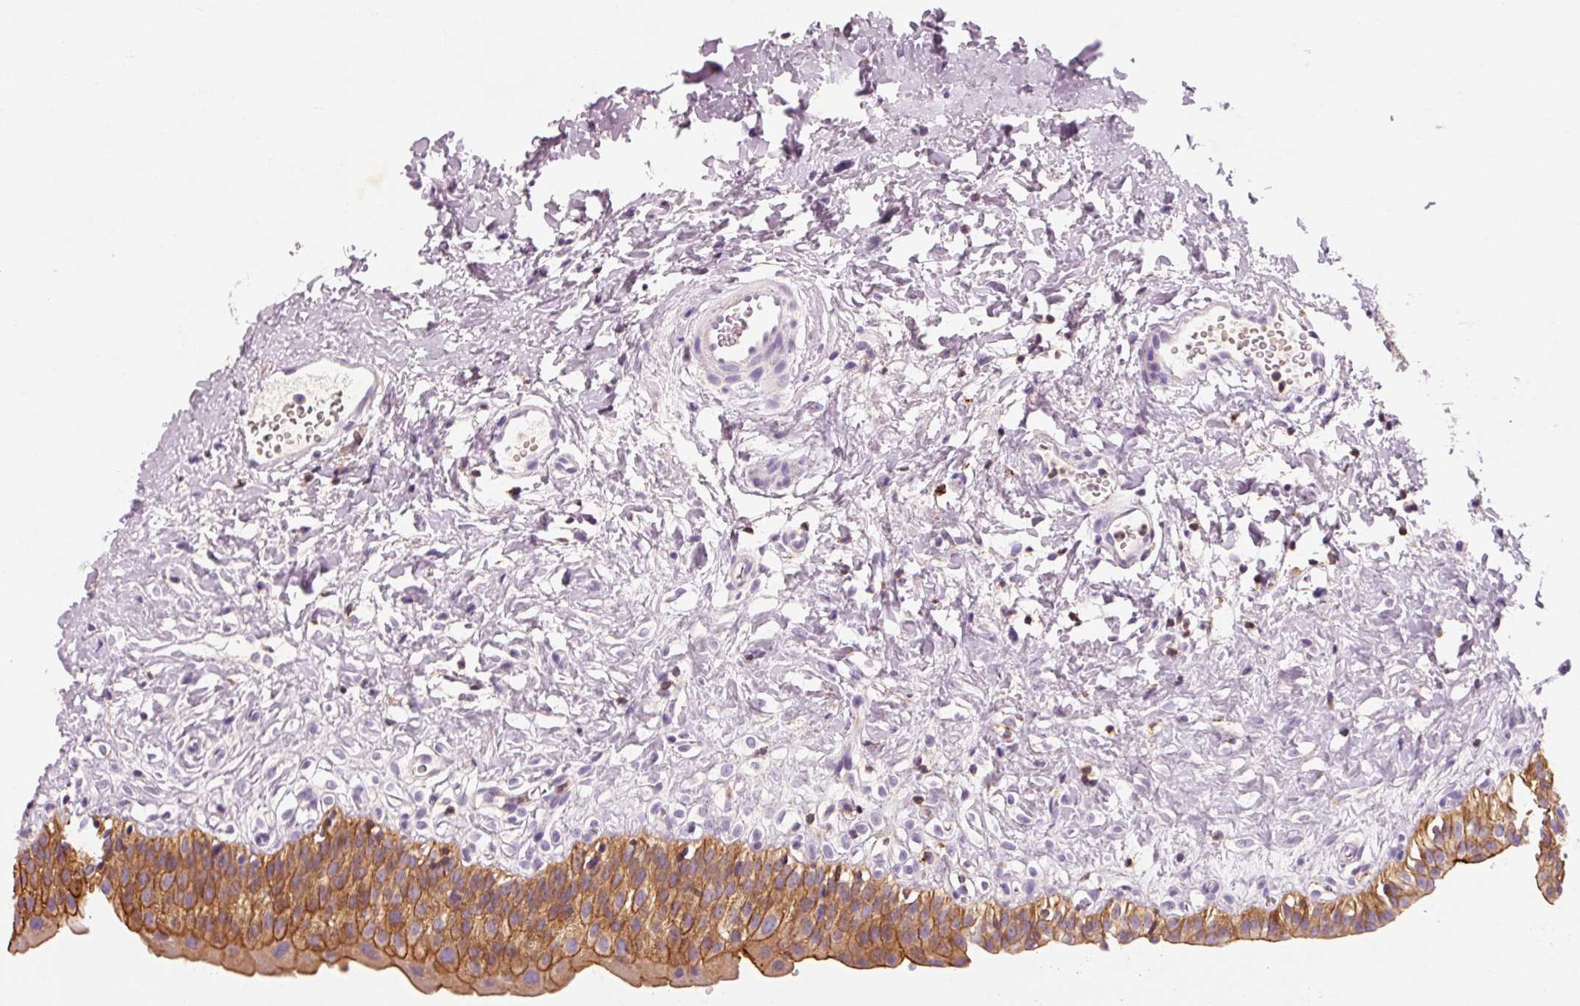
{"staining": {"intensity": "strong", "quantity": ">75%", "location": "cytoplasmic/membranous"}, "tissue": "urinary bladder", "cell_type": "Urothelial cells", "image_type": "normal", "snomed": [{"axis": "morphology", "description": "Normal tissue, NOS"}, {"axis": "topography", "description": "Urinary bladder"}], "caption": "Protein positivity by immunohistochemistry (IHC) reveals strong cytoplasmic/membranous staining in about >75% of urothelial cells in normal urinary bladder.", "gene": "OR8K1", "patient": {"sex": "male", "age": 51}}